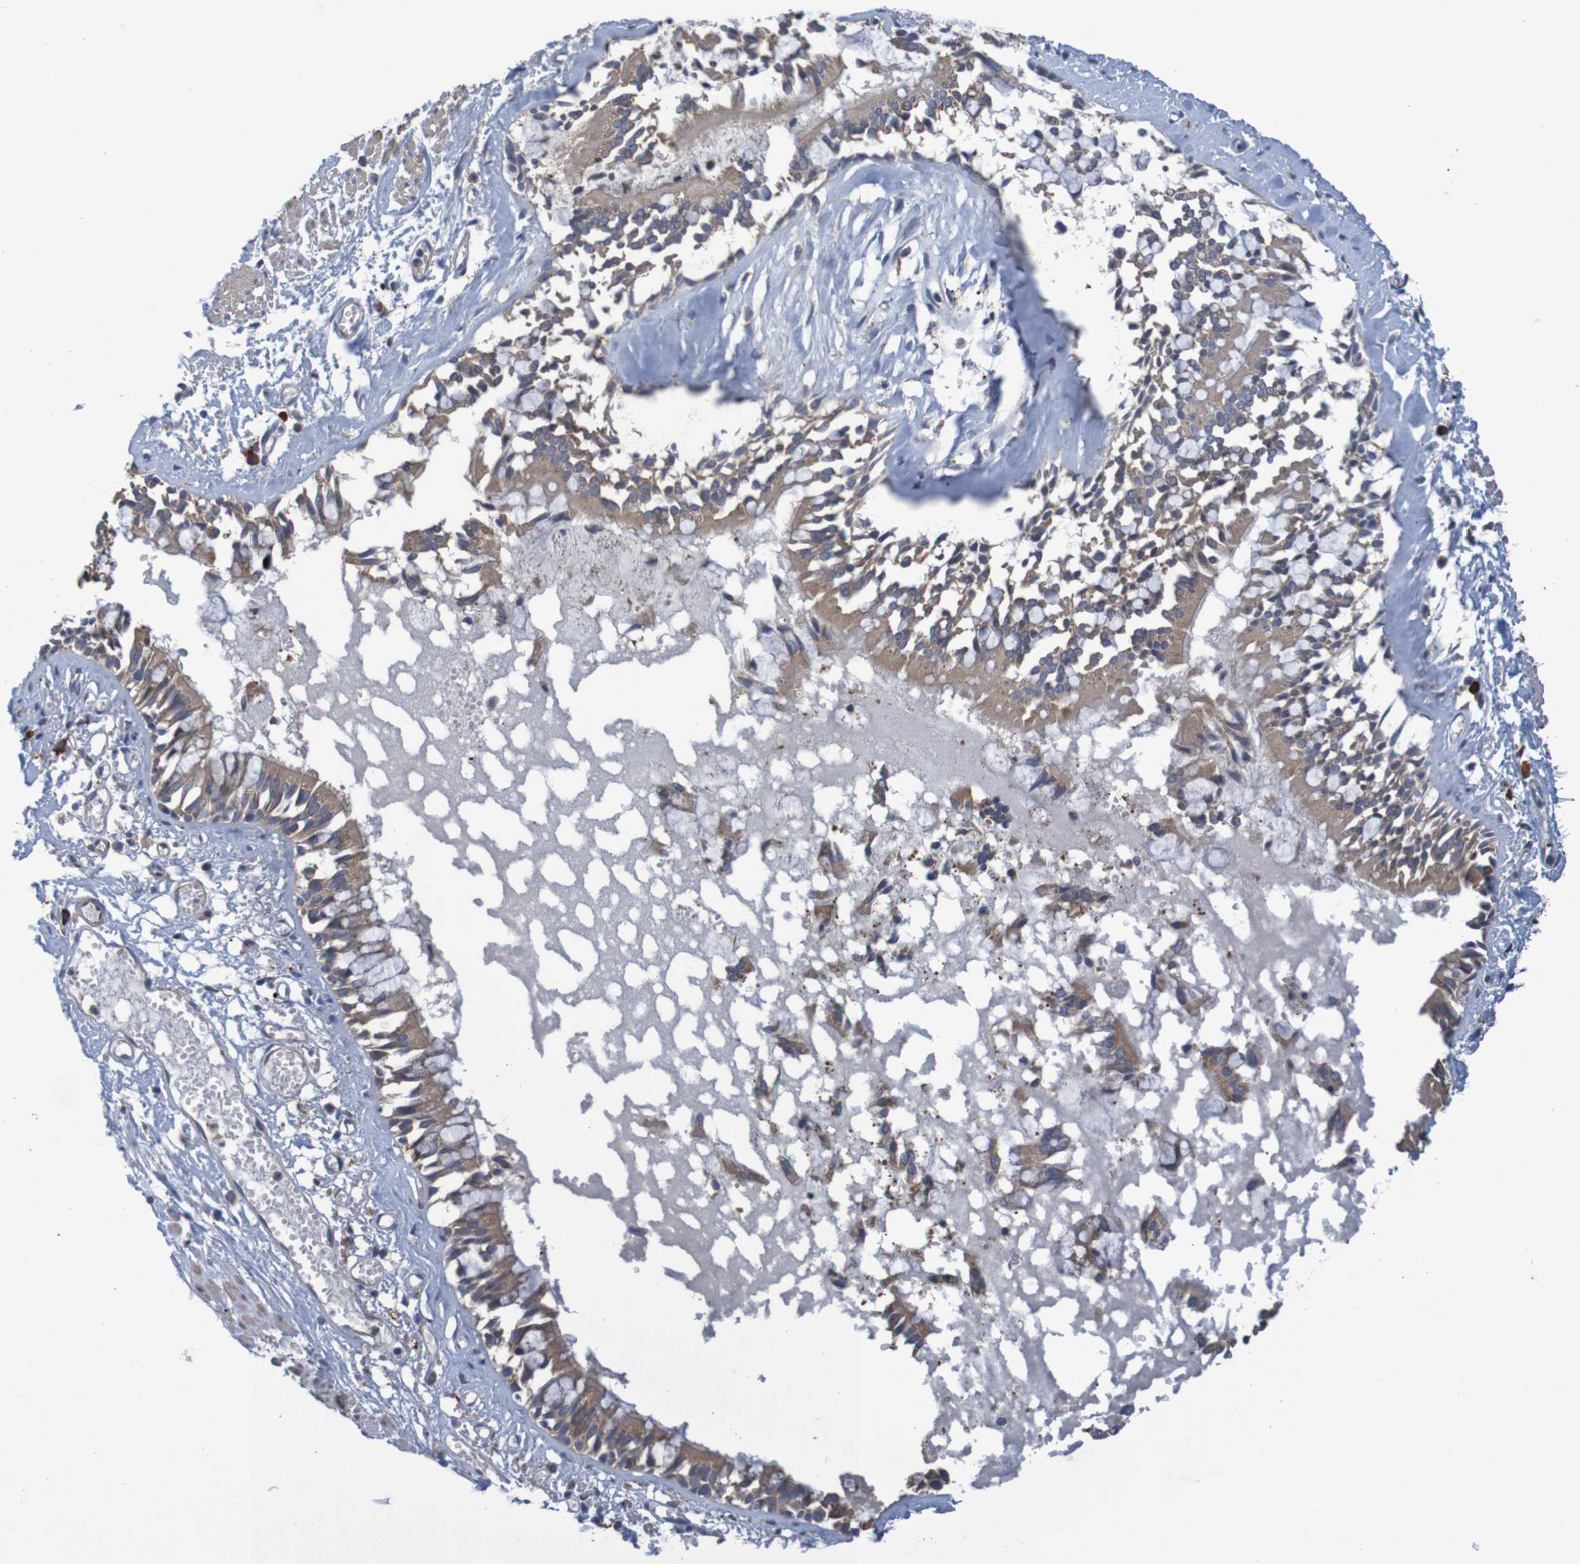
{"staining": {"intensity": "moderate", "quantity": ">75%", "location": "cytoplasmic/membranous"}, "tissue": "bronchus", "cell_type": "Respiratory epithelial cells", "image_type": "normal", "snomed": [{"axis": "morphology", "description": "Normal tissue, NOS"}, {"axis": "morphology", "description": "Inflammation, NOS"}, {"axis": "topography", "description": "Cartilage tissue"}, {"axis": "topography", "description": "Lung"}], "caption": "An image showing moderate cytoplasmic/membranous staining in about >75% of respiratory epithelial cells in unremarkable bronchus, as visualized by brown immunohistochemical staining.", "gene": "CLDN18", "patient": {"sex": "male", "age": 71}}